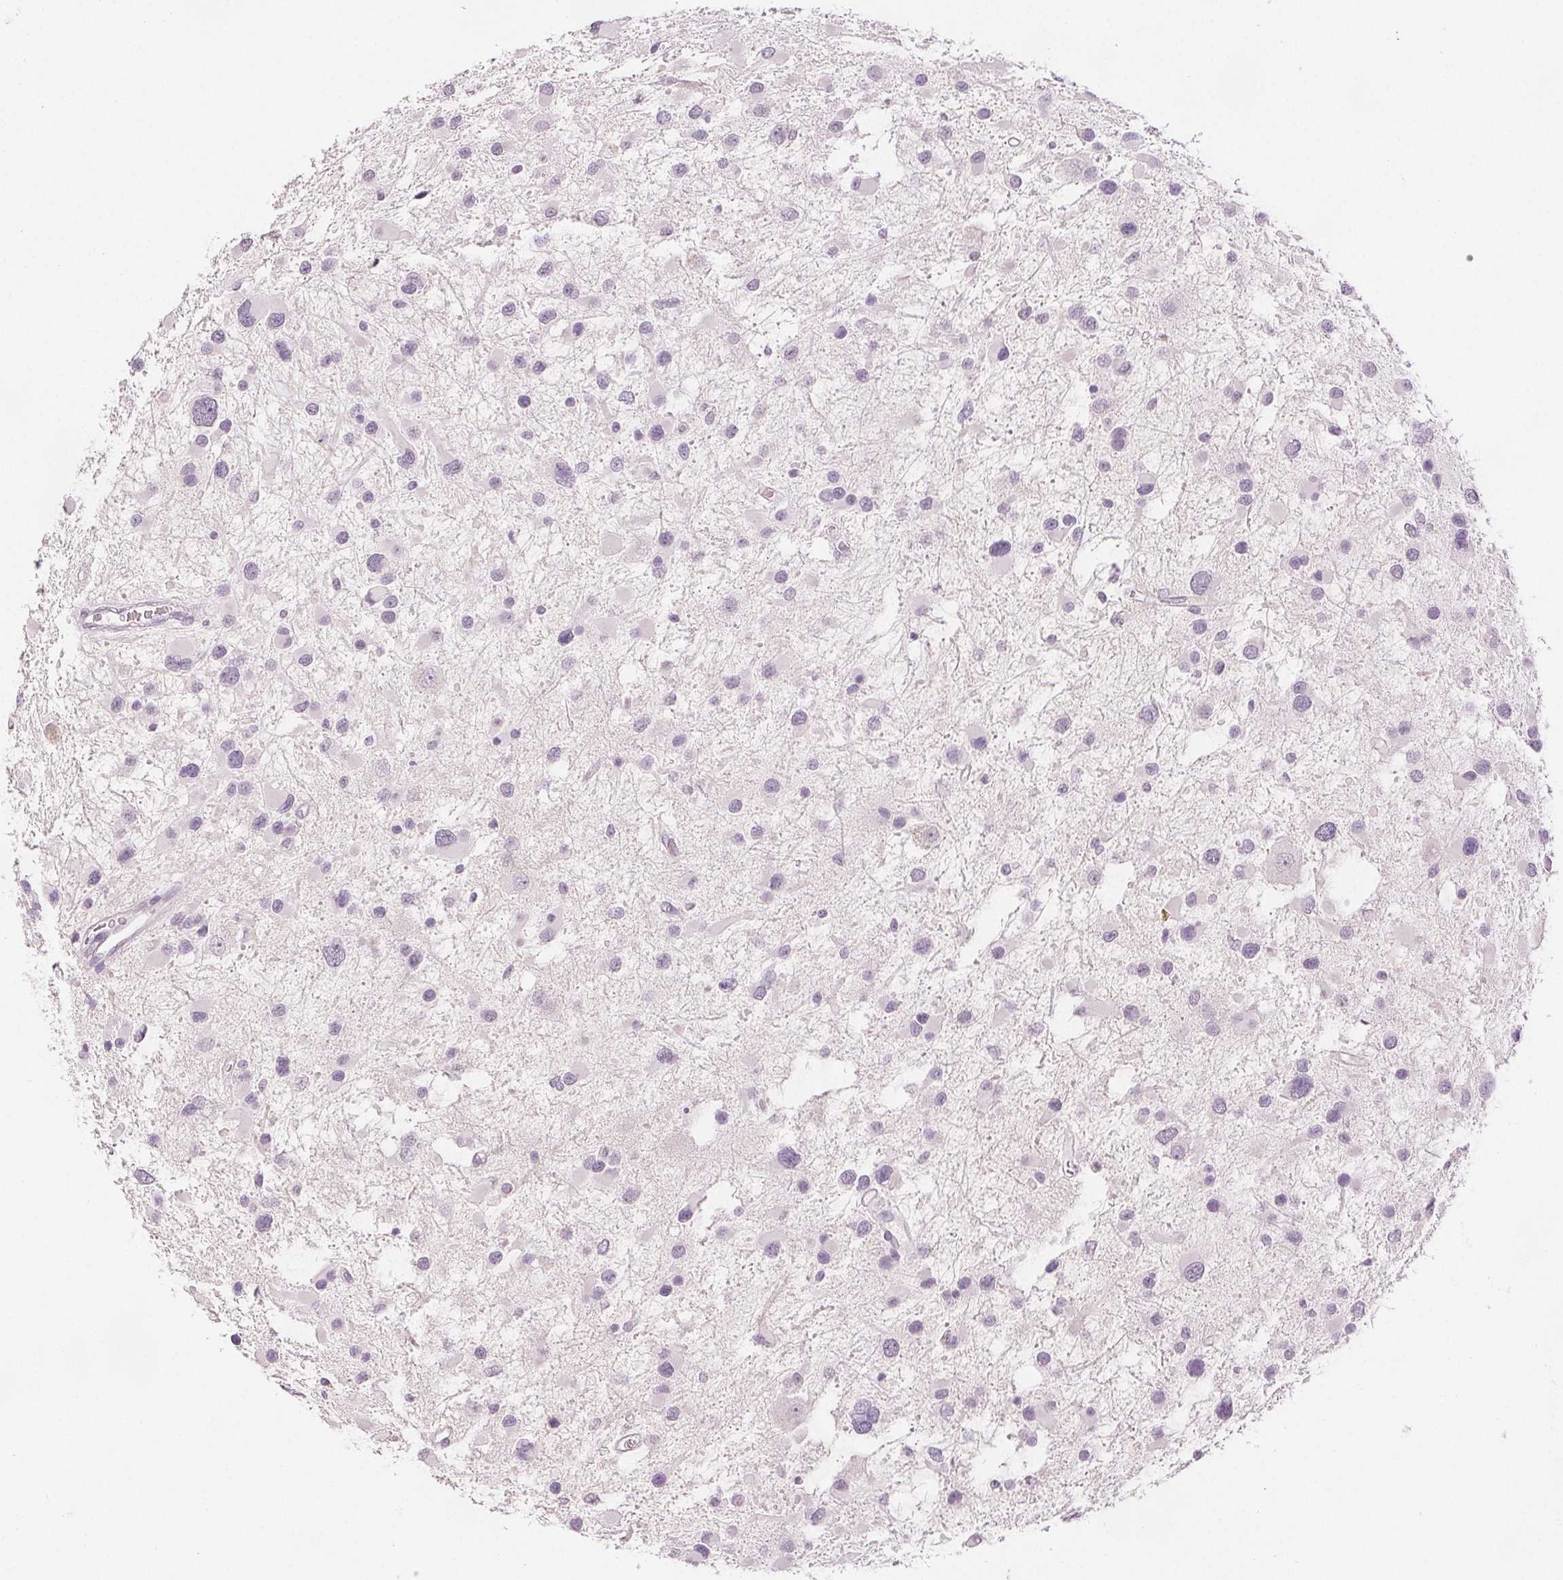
{"staining": {"intensity": "negative", "quantity": "none", "location": "none"}, "tissue": "glioma", "cell_type": "Tumor cells", "image_type": "cancer", "snomed": [{"axis": "morphology", "description": "Glioma, malignant, Low grade"}, {"axis": "topography", "description": "Brain"}], "caption": "This image is of low-grade glioma (malignant) stained with immunohistochemistry to label a protein in brown with the nuclei are counter-stained blue. There is no staining in tumor cells.", "gene": "SCGN", "patient": {"sex": "female", "age": 32}}